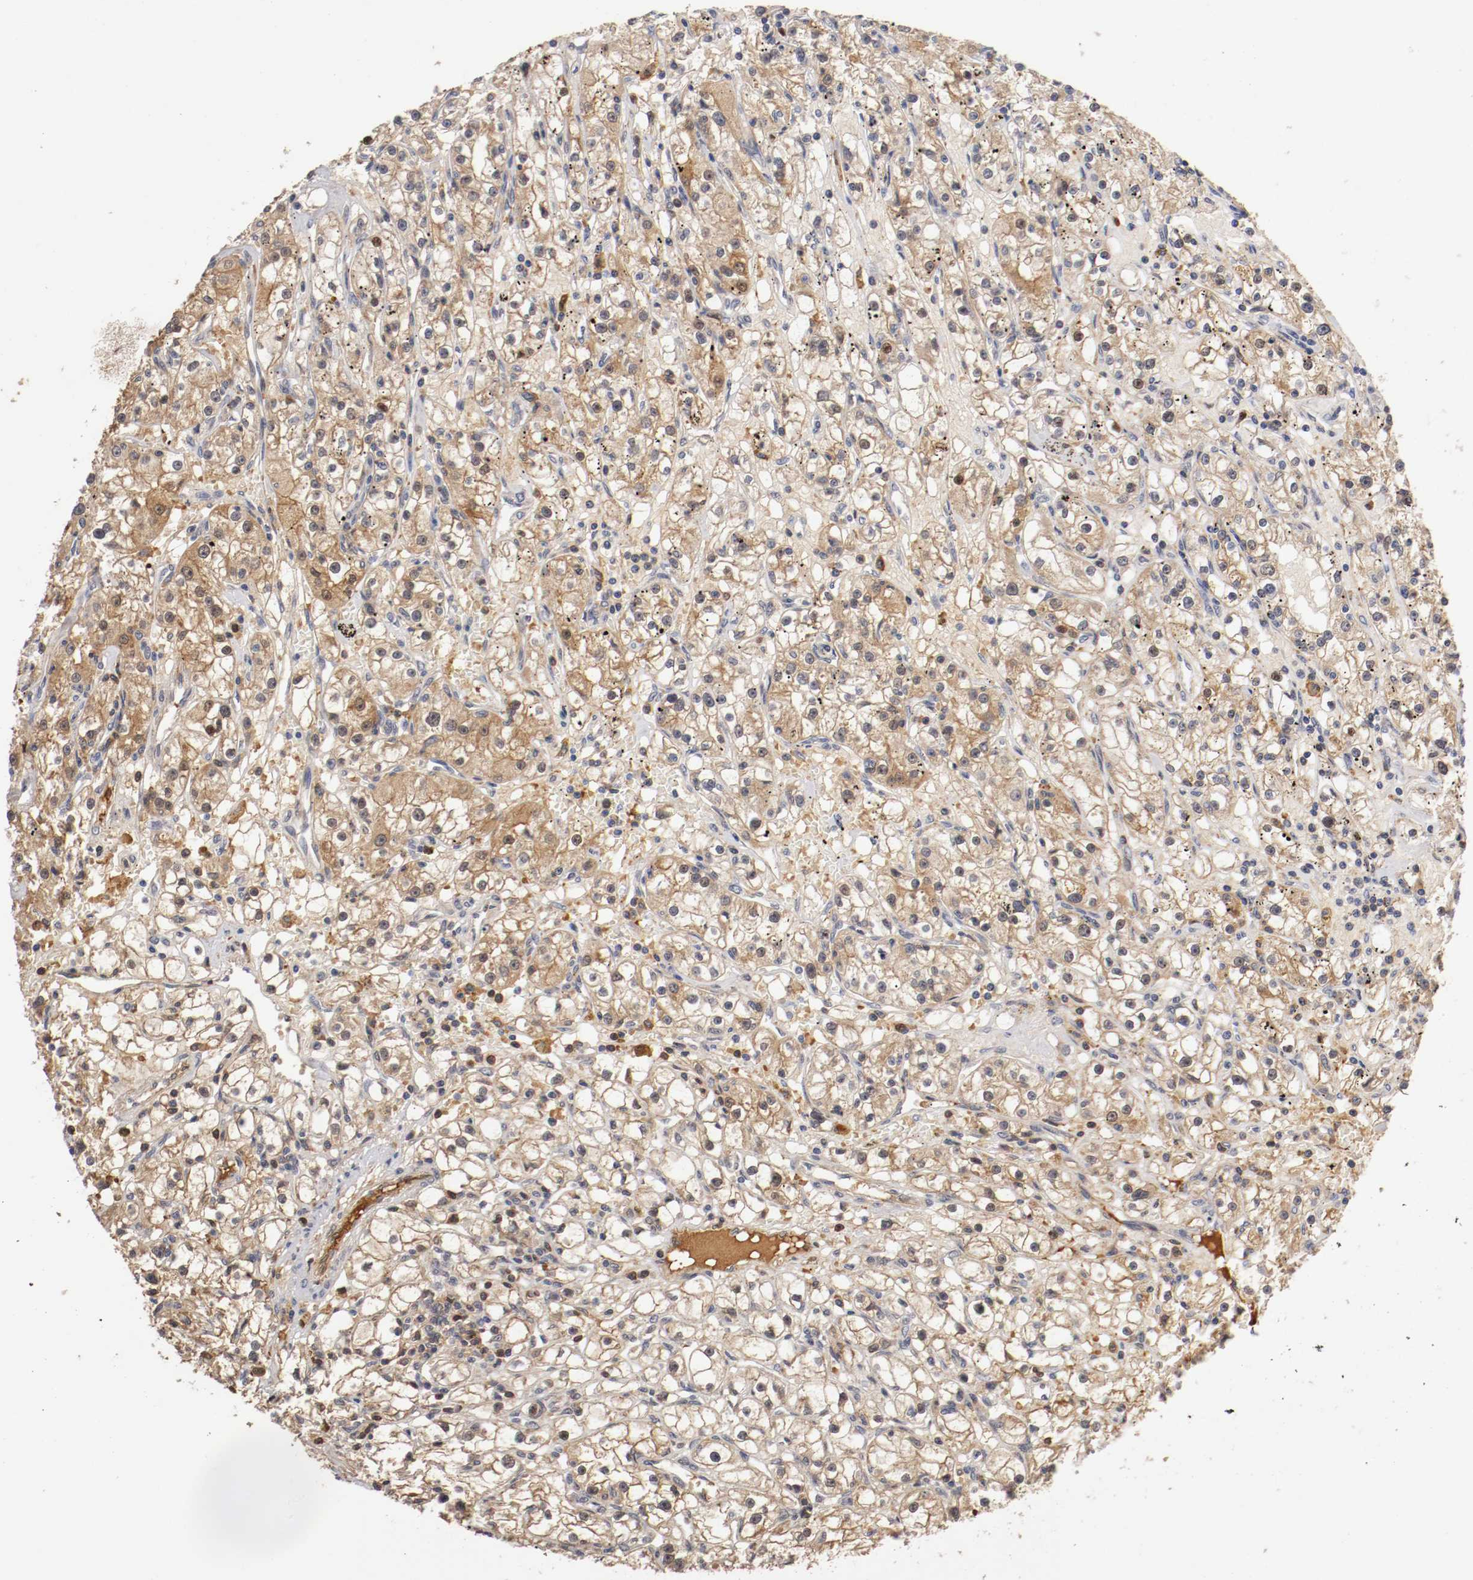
{"staining": {"intensity": "moderate", "quantity": "25%-75%", "location": "cytoplasmic/membranous,nuclear"}, "tissue": "renal cancer", "cell_type": "Tumor cells", "image_type": "cancer", "snomed": [{"axis": "morphology", "description": "Adenocarcinoma, NOS"}, {"axis": "topography", "description": "Kidney"}], "caption": "IHC histopathology image of adenocarcinoma (renal) stained for a protein (brown), which displays medium levels of moderate cytoplasmic/membranous and nuclear staining in about 25%-75% of tumor cells.", "gene": "TNFRSF1B", "patient": {"sex": "male", "age": 56}}